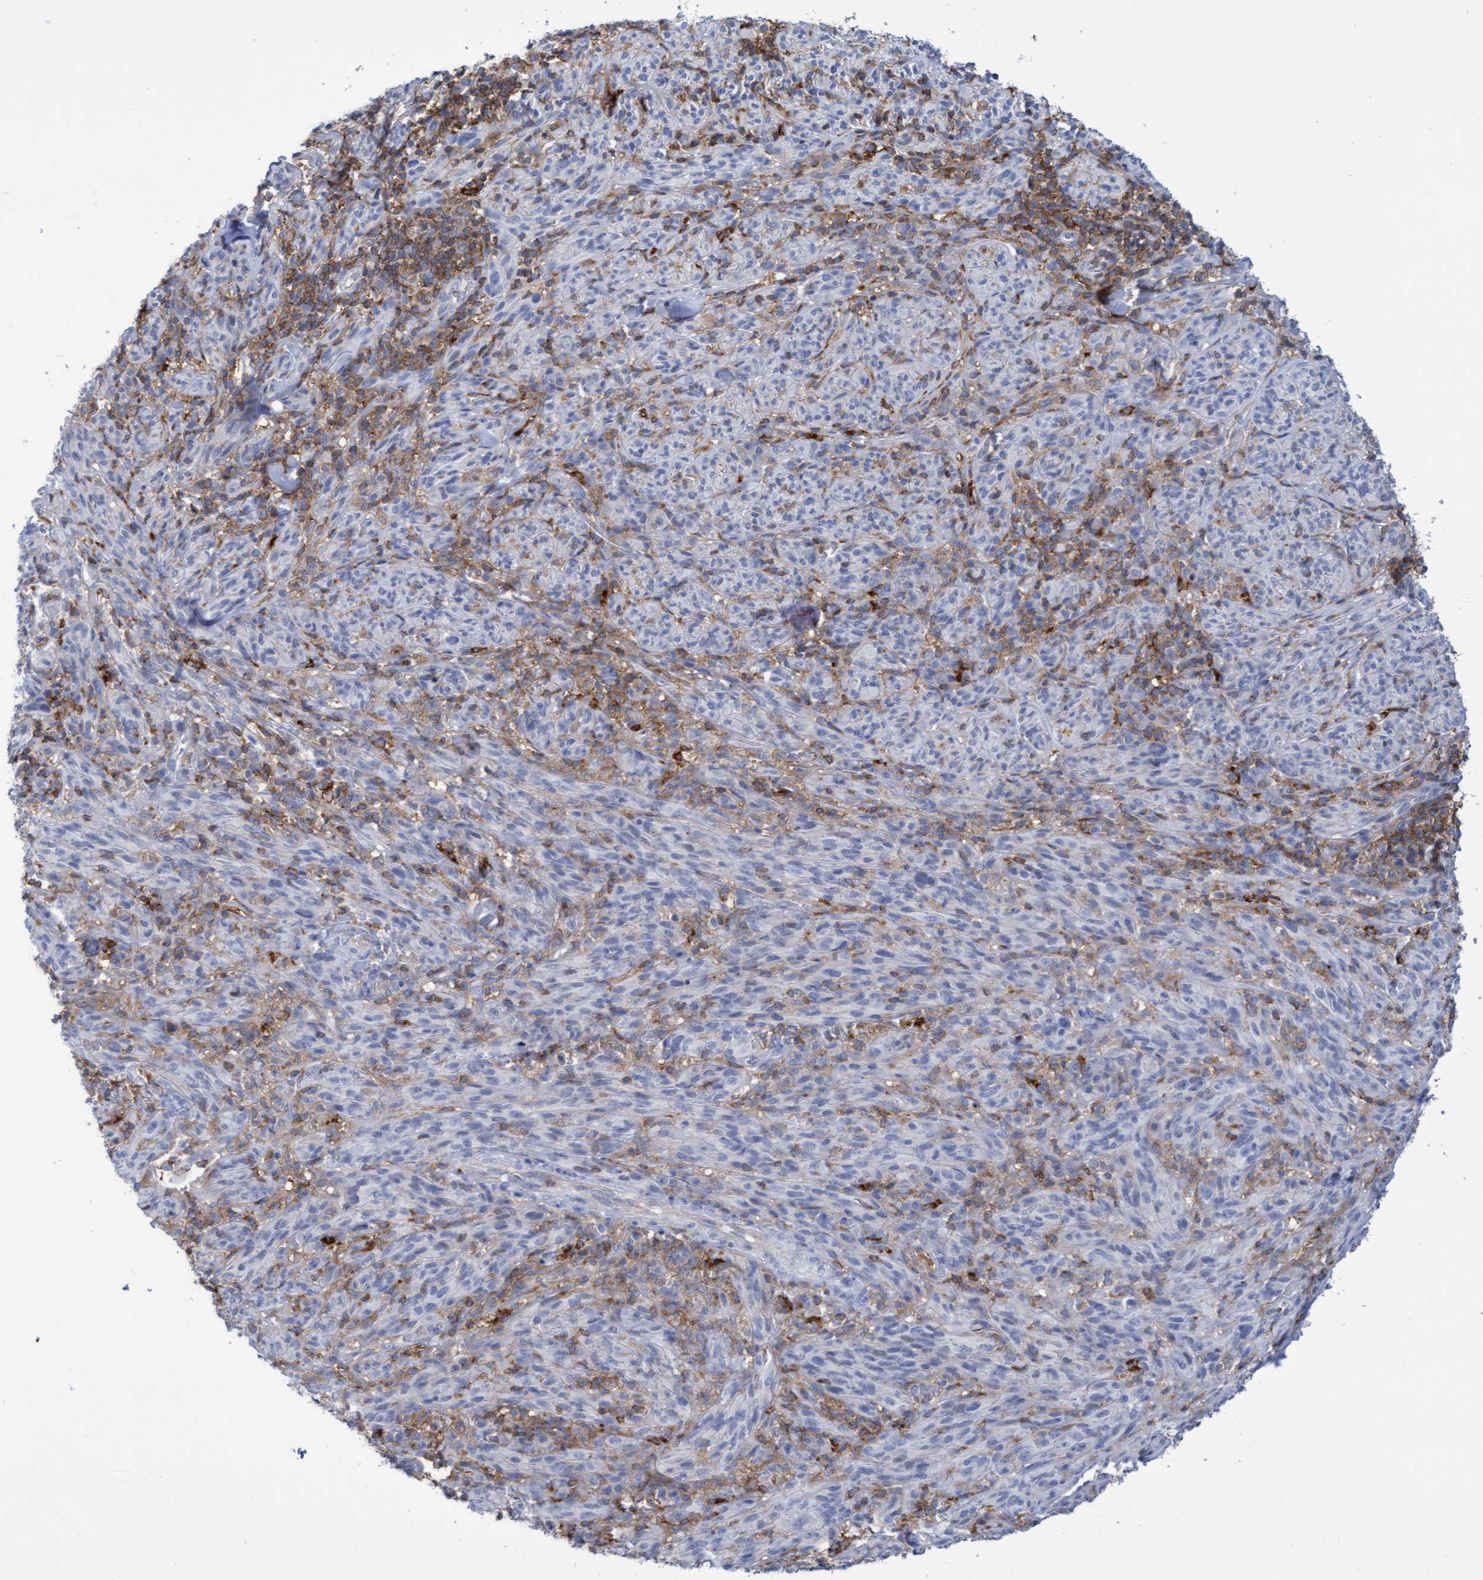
{"staining": {"intensity": "negative", "quantity": "none", "location": "none"}, "tissue": "melanoma", "cell_type": "Tumor cells", "image_type": "cancer", "snomed": [{"axis": "morphology", "description": "Malignant melanoma, NOS"}, {"axis": "topography", "description": "Skin of head"}], "caption": "Protein analysis of malignant melanoma exhibits no significant positivity in tumor cells.", "gene": "FNBP1", "patient": {"sex": "male", "age": 96}}